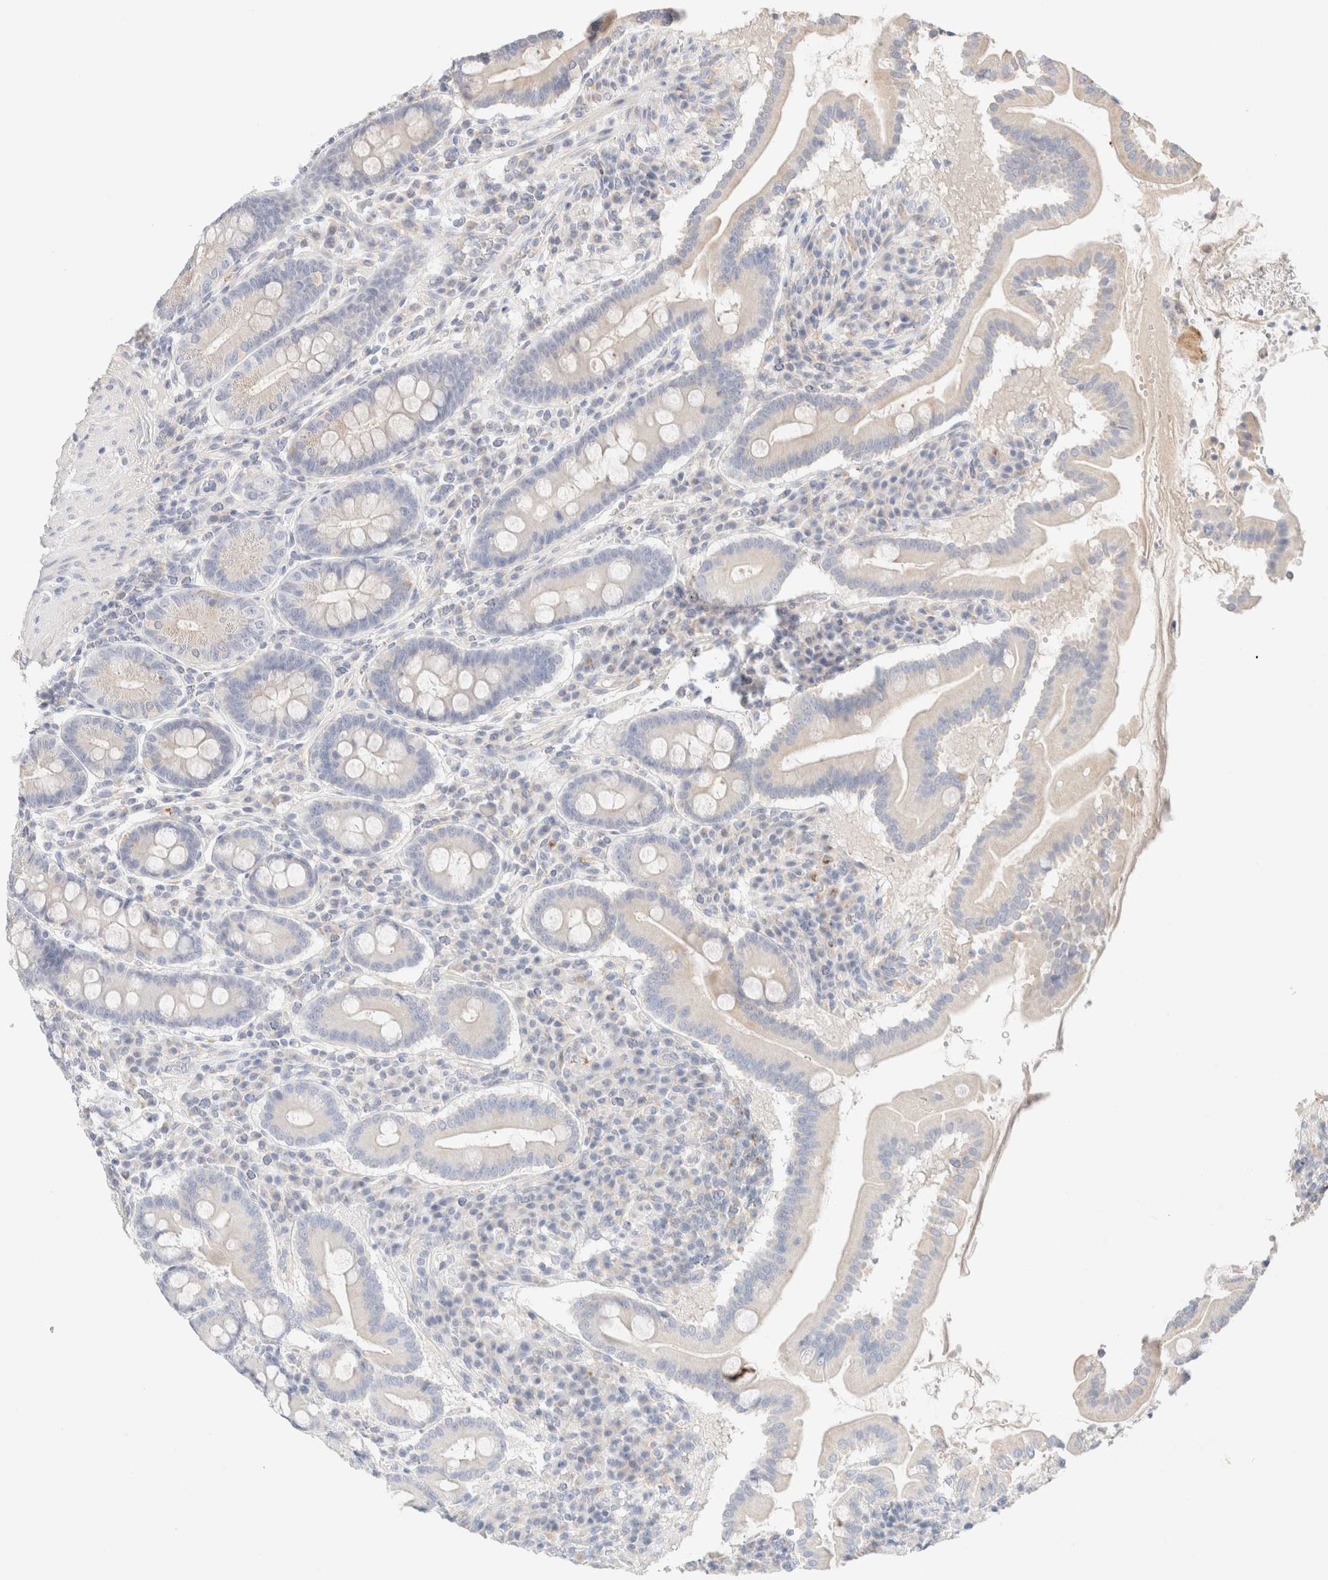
{"staining": {"intensity": "negative", "quantity": "none", "location": "none"}, "tissue": "duodenum", "cell_type": "Glandular cells", "image_type": "normal", "snomed": [{"axis": "morphology", "description": "Normal tissue, NOS"}, {"axis": "topography", "description": "Duodenum"}], "caption": "The immunohistochemistry micrograph has no significant expression in glandular cells of duodenum.", "gene": "SARM1", "patient": {"sex": "male", "age": 50}}